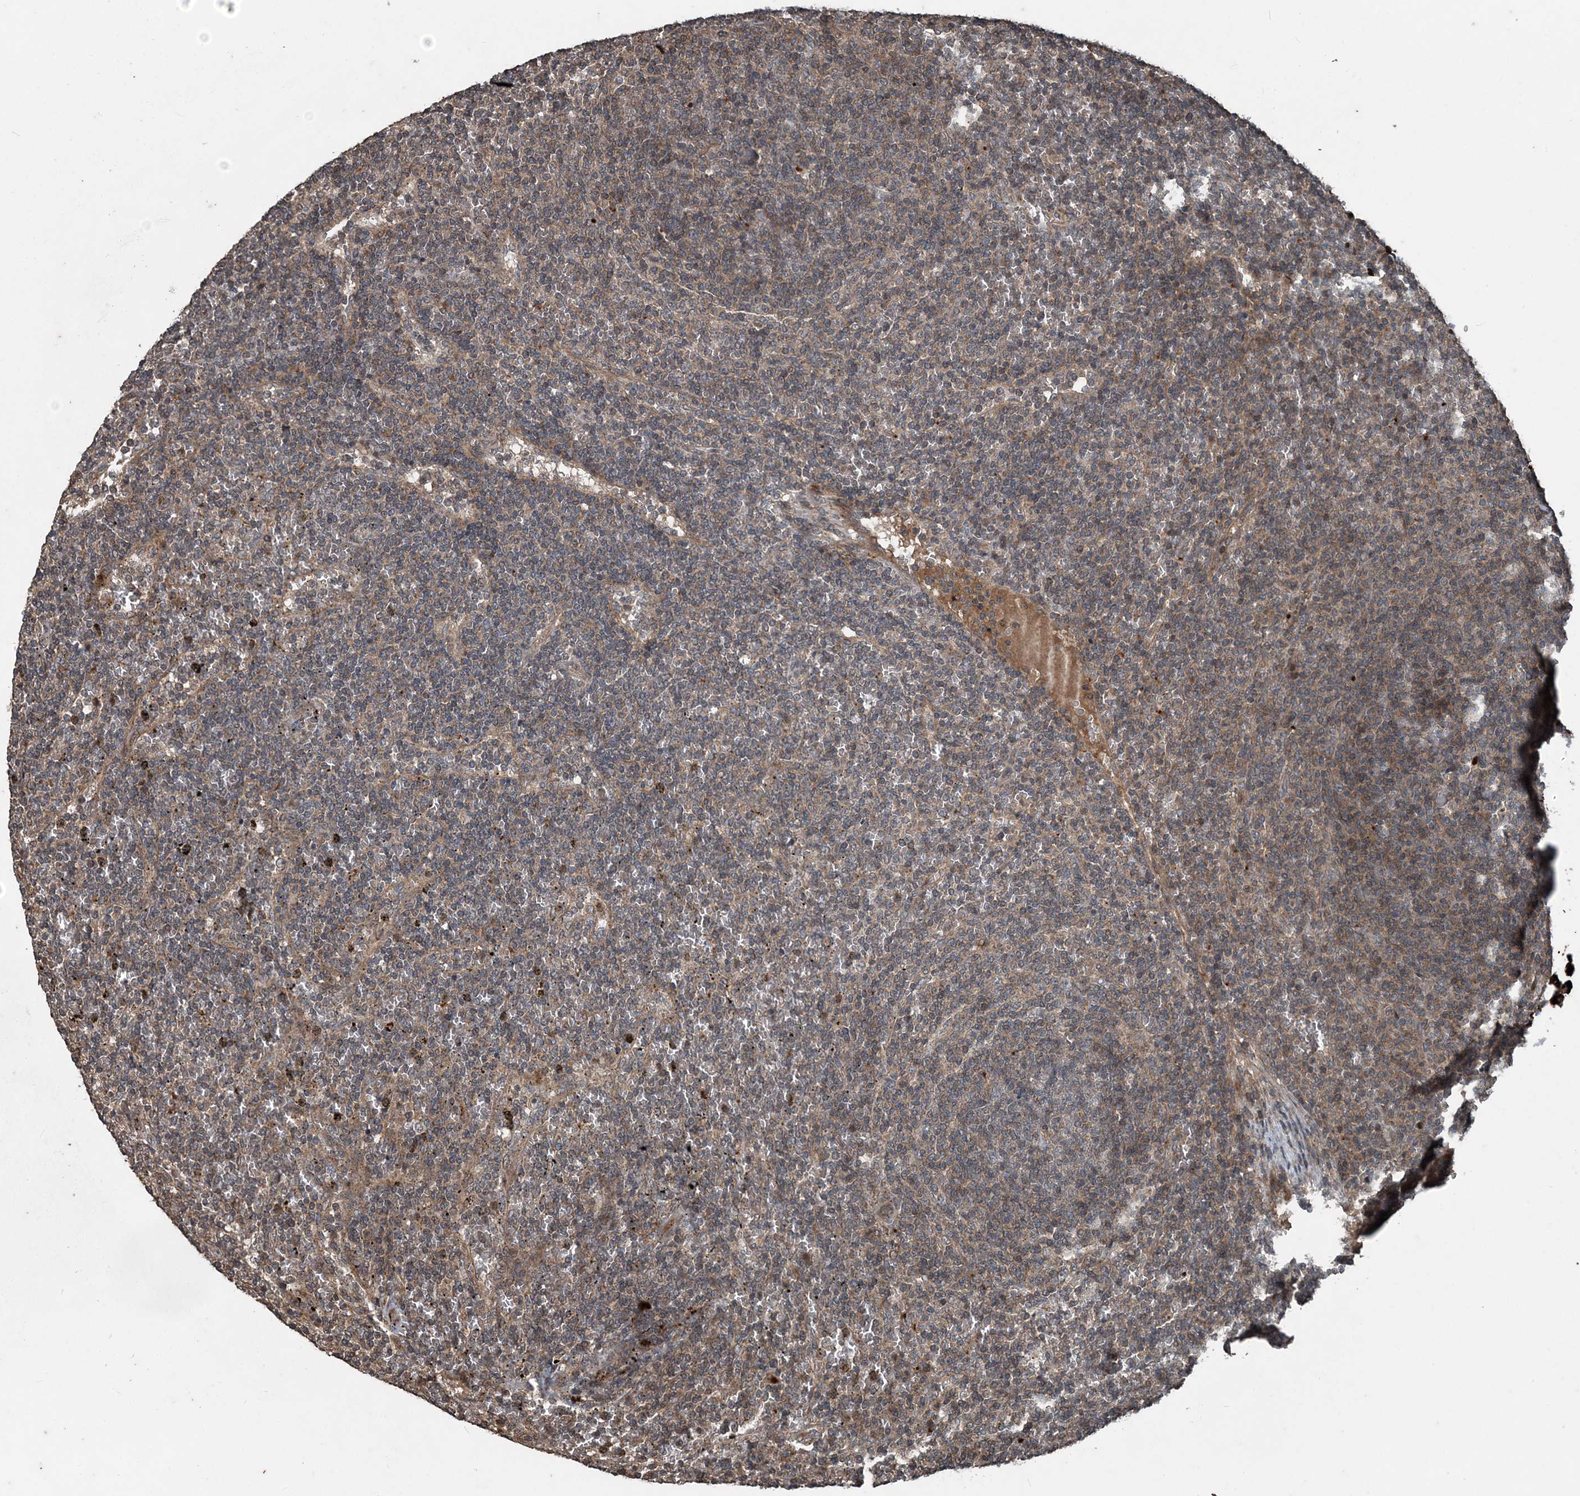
{"staining": {"intensity": "weak", "quantity": "<25%", "location": "cytoplasmic/membranous"}, "tissue": "lymphoma", "cell_type": "Tumor cells", "image_type": "cancer", "snomed": [{"axis": "morphology", "description": "Malignant lymphoma, non-Hodgkin's type, Low grade"}, {"axis": "topography", "description": "Spleen"}], "caption": "The IHC histopathology image has no significant positivity in tumor cells of lymphoma tissue. (DAB immunohistochemistry (IHC) visualized using brightfield microscopy, high magnification).", "gene": "CFL1", "patient": {"sex": "female", "age": 50}}